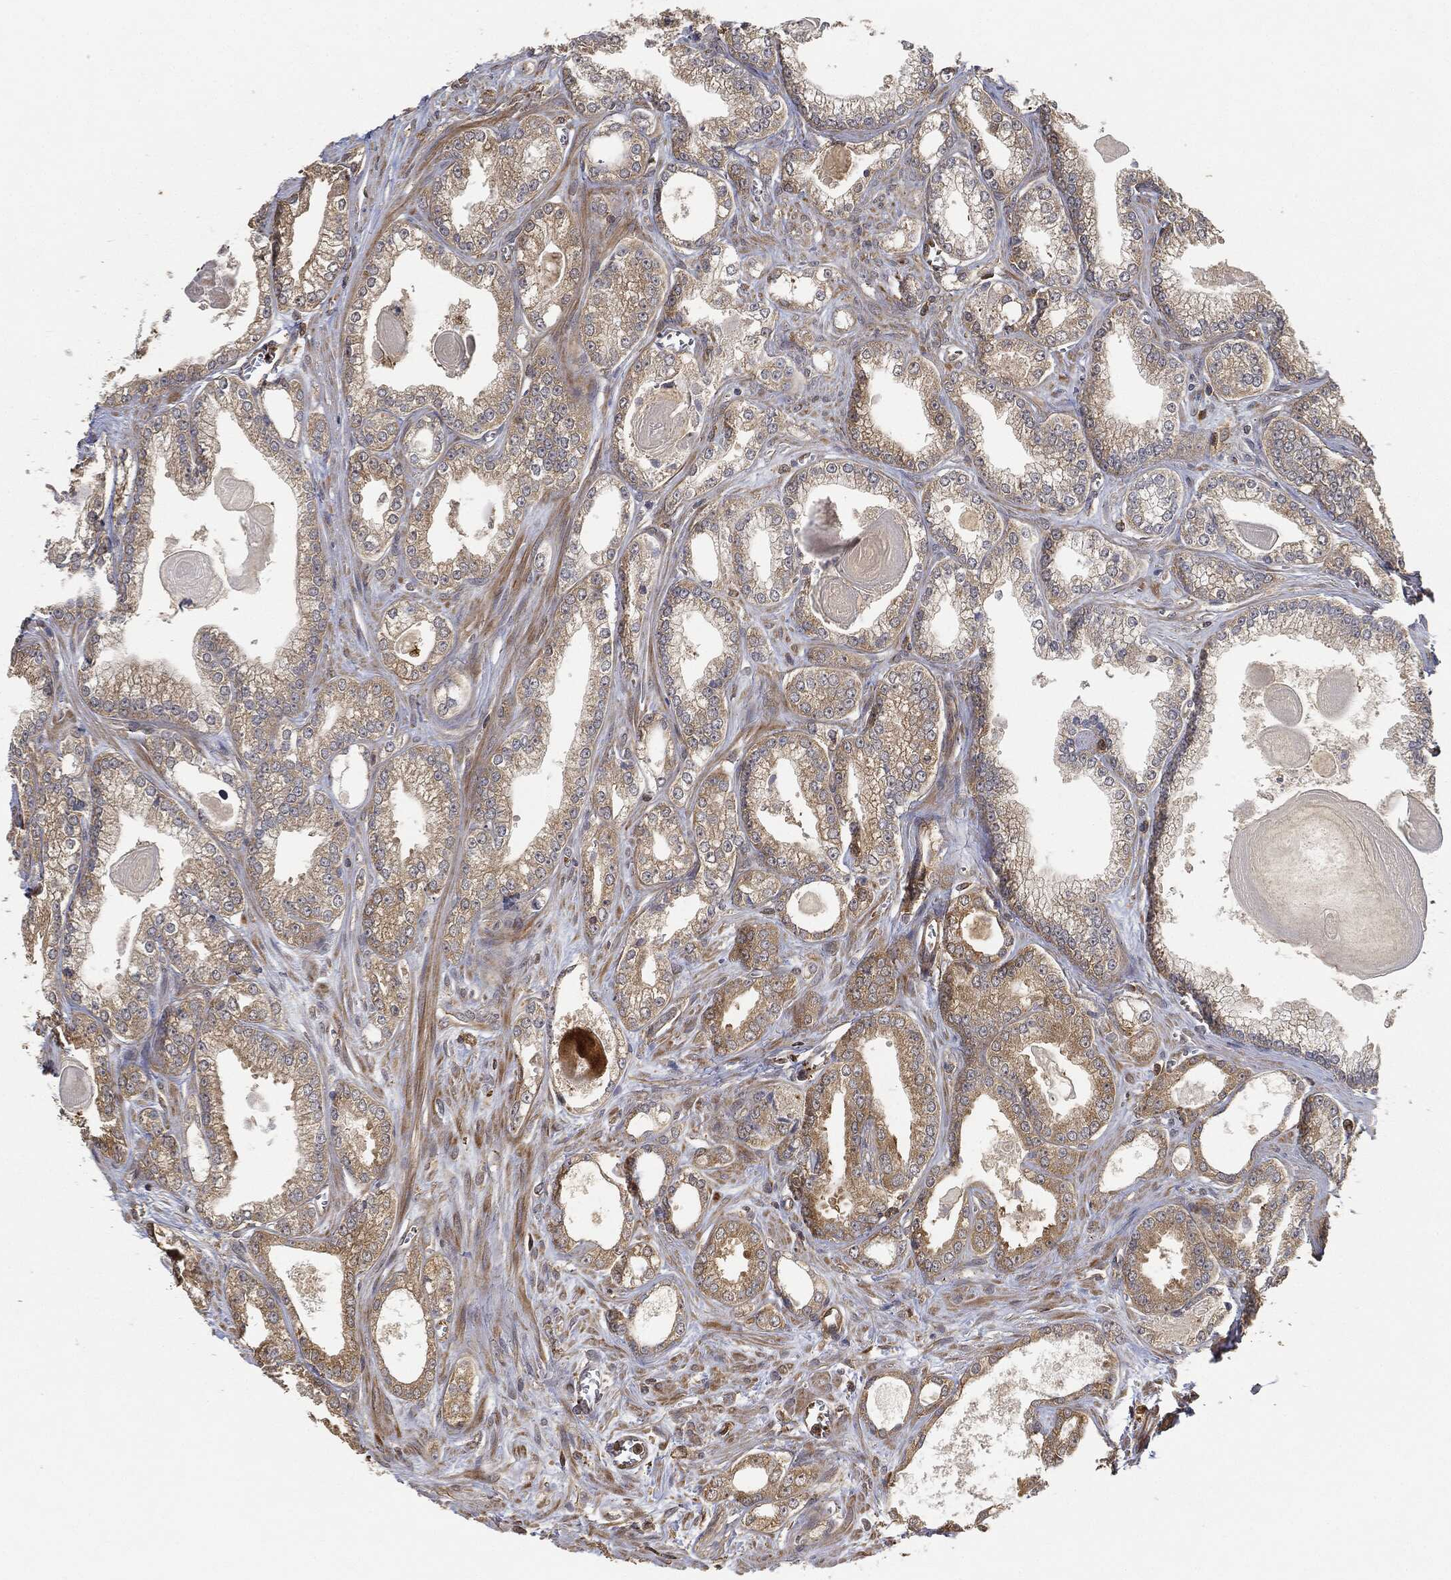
{"staining": {"intensity": "moderate", "quantity": "<25%", "location": "cytoplasmic/membranous"}, "tissue": "prostate cancer", "cell_type": "Tumor cells", "image_type": "cancer", "snomed": [{"axis": "morphology", "description": "Adenocarcinoma, Medium grade"}, {"axis": "topography", "description": "Prostate"}], "caption": "The immunohistochemical stain highlights moderate cytoplasmic/membranous staining in tumor cells of prostate cancer (medium-grade adenocarcinoma) tissue.", "gene": "TPT1", "patient": {"sex": "male", "age": 71}}